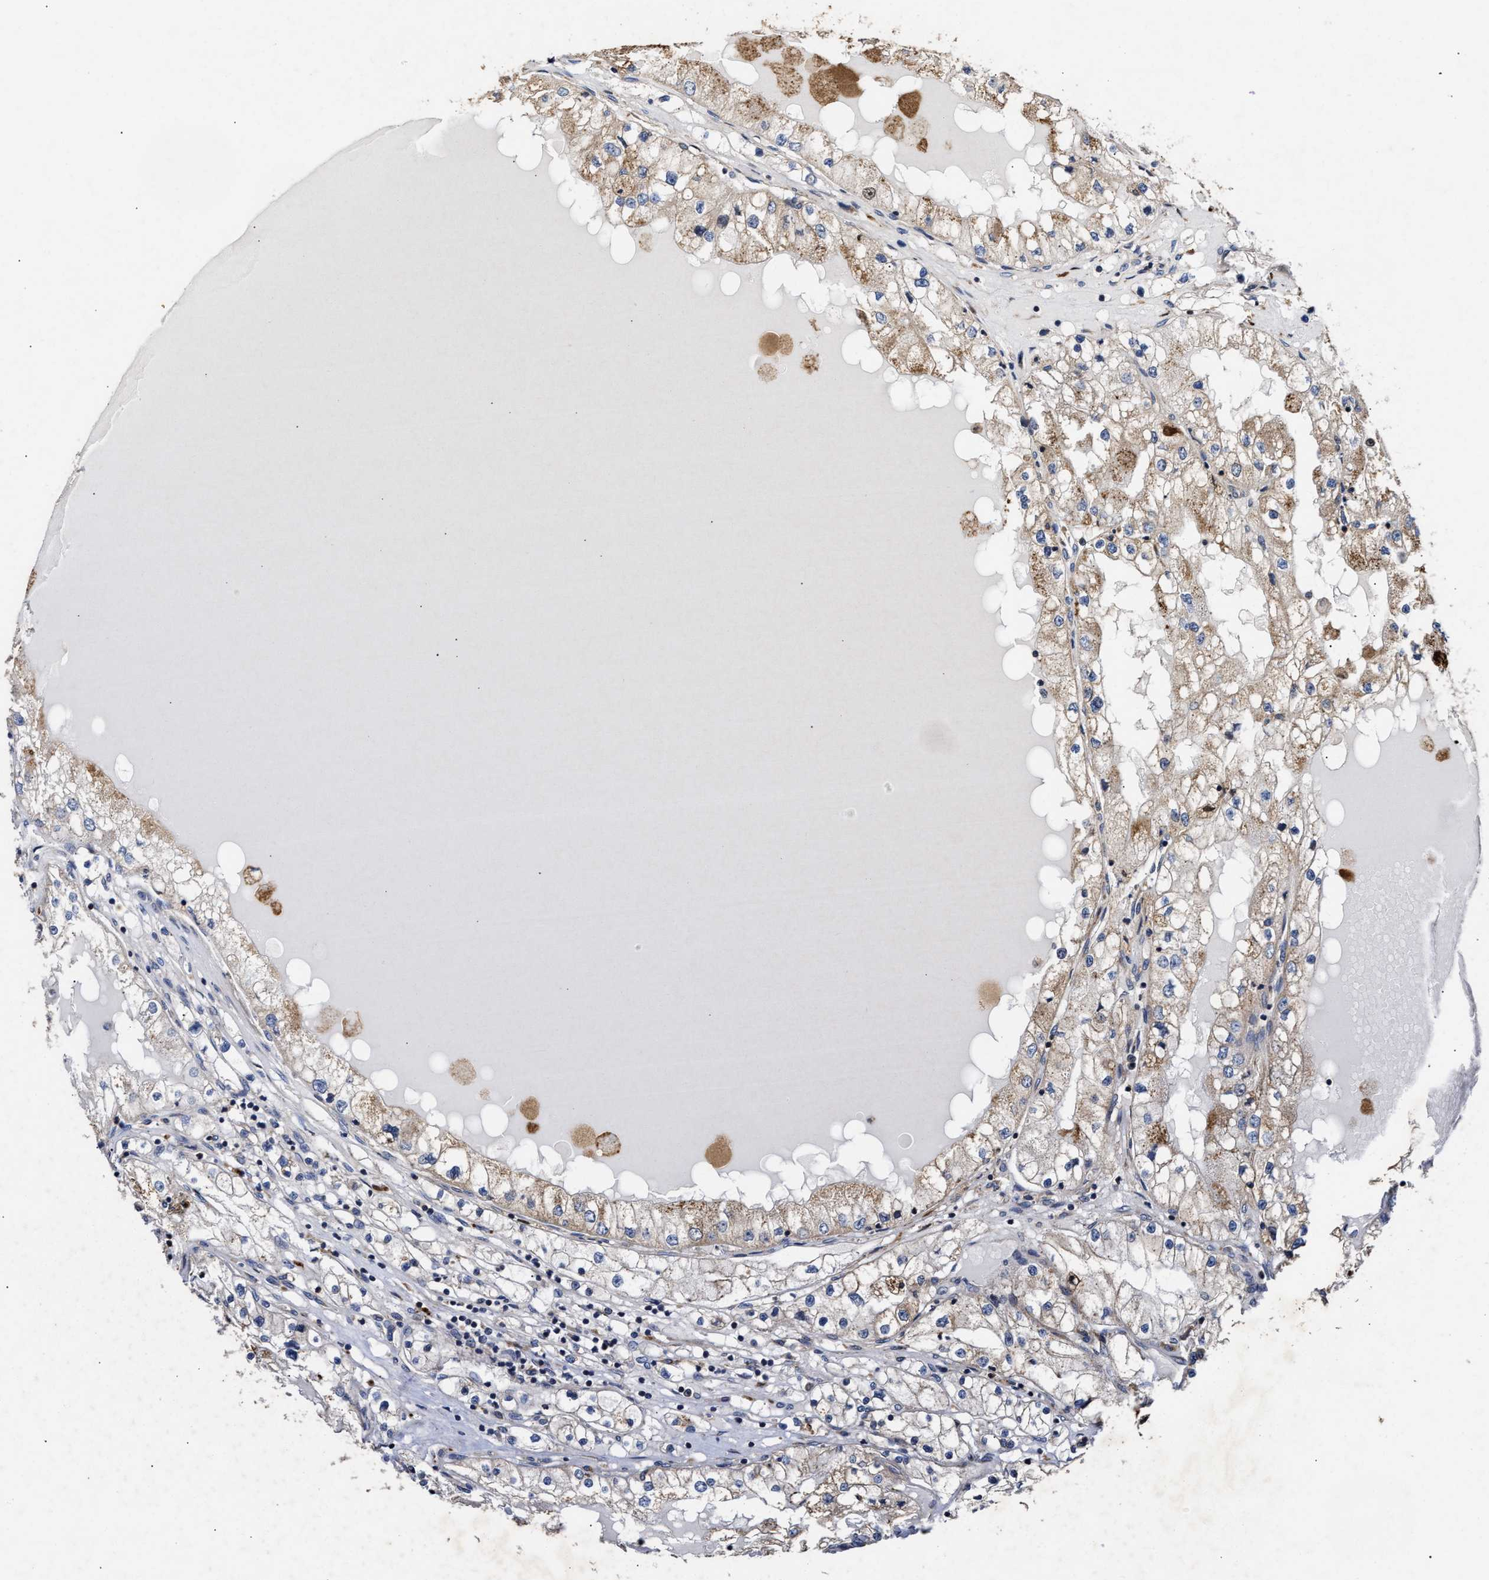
{"staining": {"intensity": "moderate", "quantity": "25%-75%", "location": "cytoplasmic/membranous"}, "tissue": "renal cancer", "cell_type": "Tumor cells", "image_type": "cancer", "snomed": [{"axis": "morphology", "description": "Adenocarcinoma, NOS"}, {"axis": "topography", "description": "Kidney"}], "caption": "Immunohistochemical staining of human renal cancer demonstrates moderate cytoplasmic/membranous protein expression in about 25%-75% of tumor cells. (DAB = brown stain, brightfield microscopy at high magnification).", "gene": "GOSR1", "patient": {"sex": "male", "age": 68}}